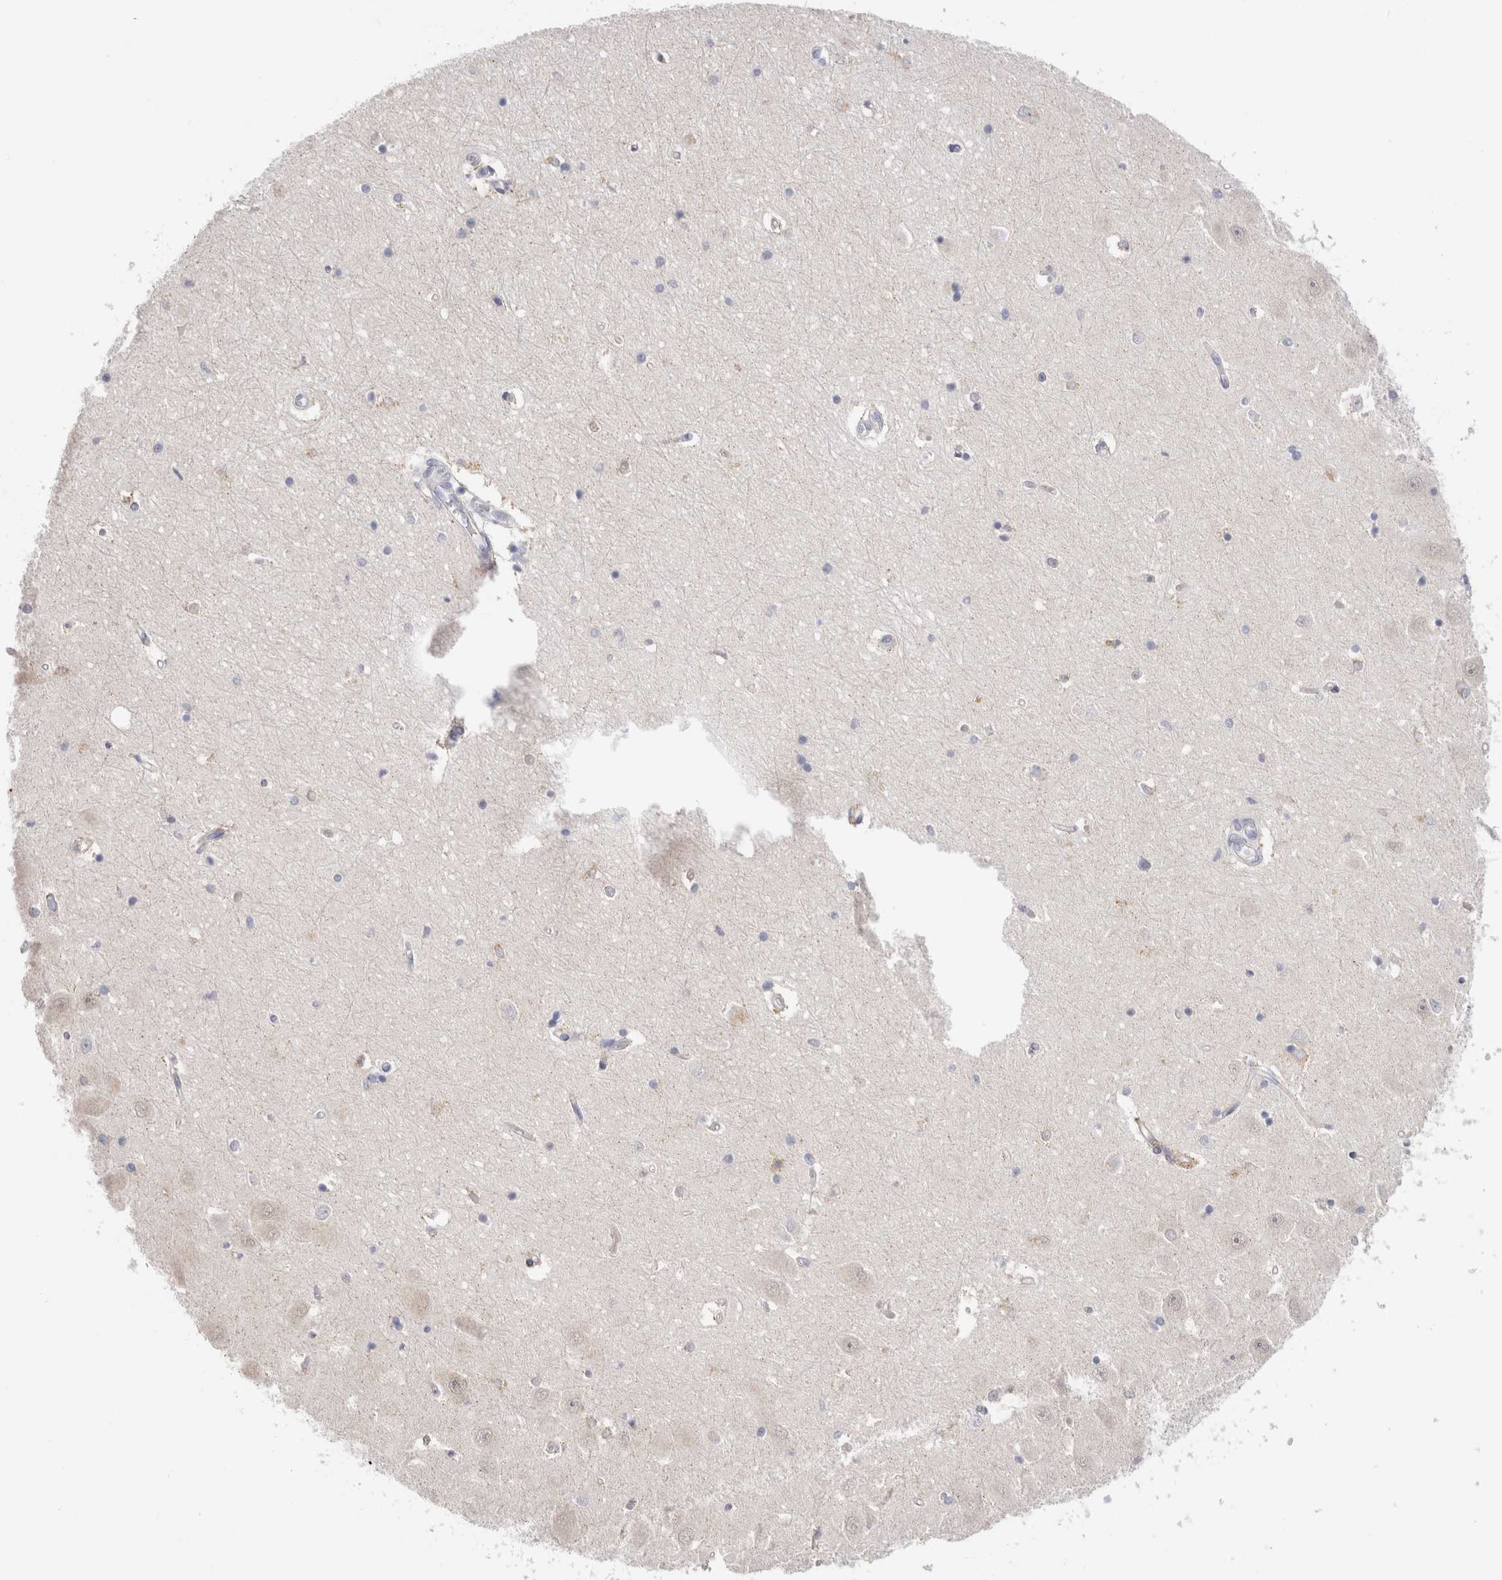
{"staining": {"intensity": "negative", "quantity": "none", "location": "none"}, "tissue": "hippocampus", "cell_type": "Glial cells", "image_type": "normal", "snomed": [{"axis": "morphology", "description": "Normal tissue, NOS"}, {"axis": "topography", "description": "Hippocampus"}], "caption": "Glial cells are negative for brown protein staining in normal hippocampus. (Immunohistochemistry (ihc), brightfield microscopy, high magnification).", "gene": "SPINK2", "patient": {"sex": "male", "age": 45}}